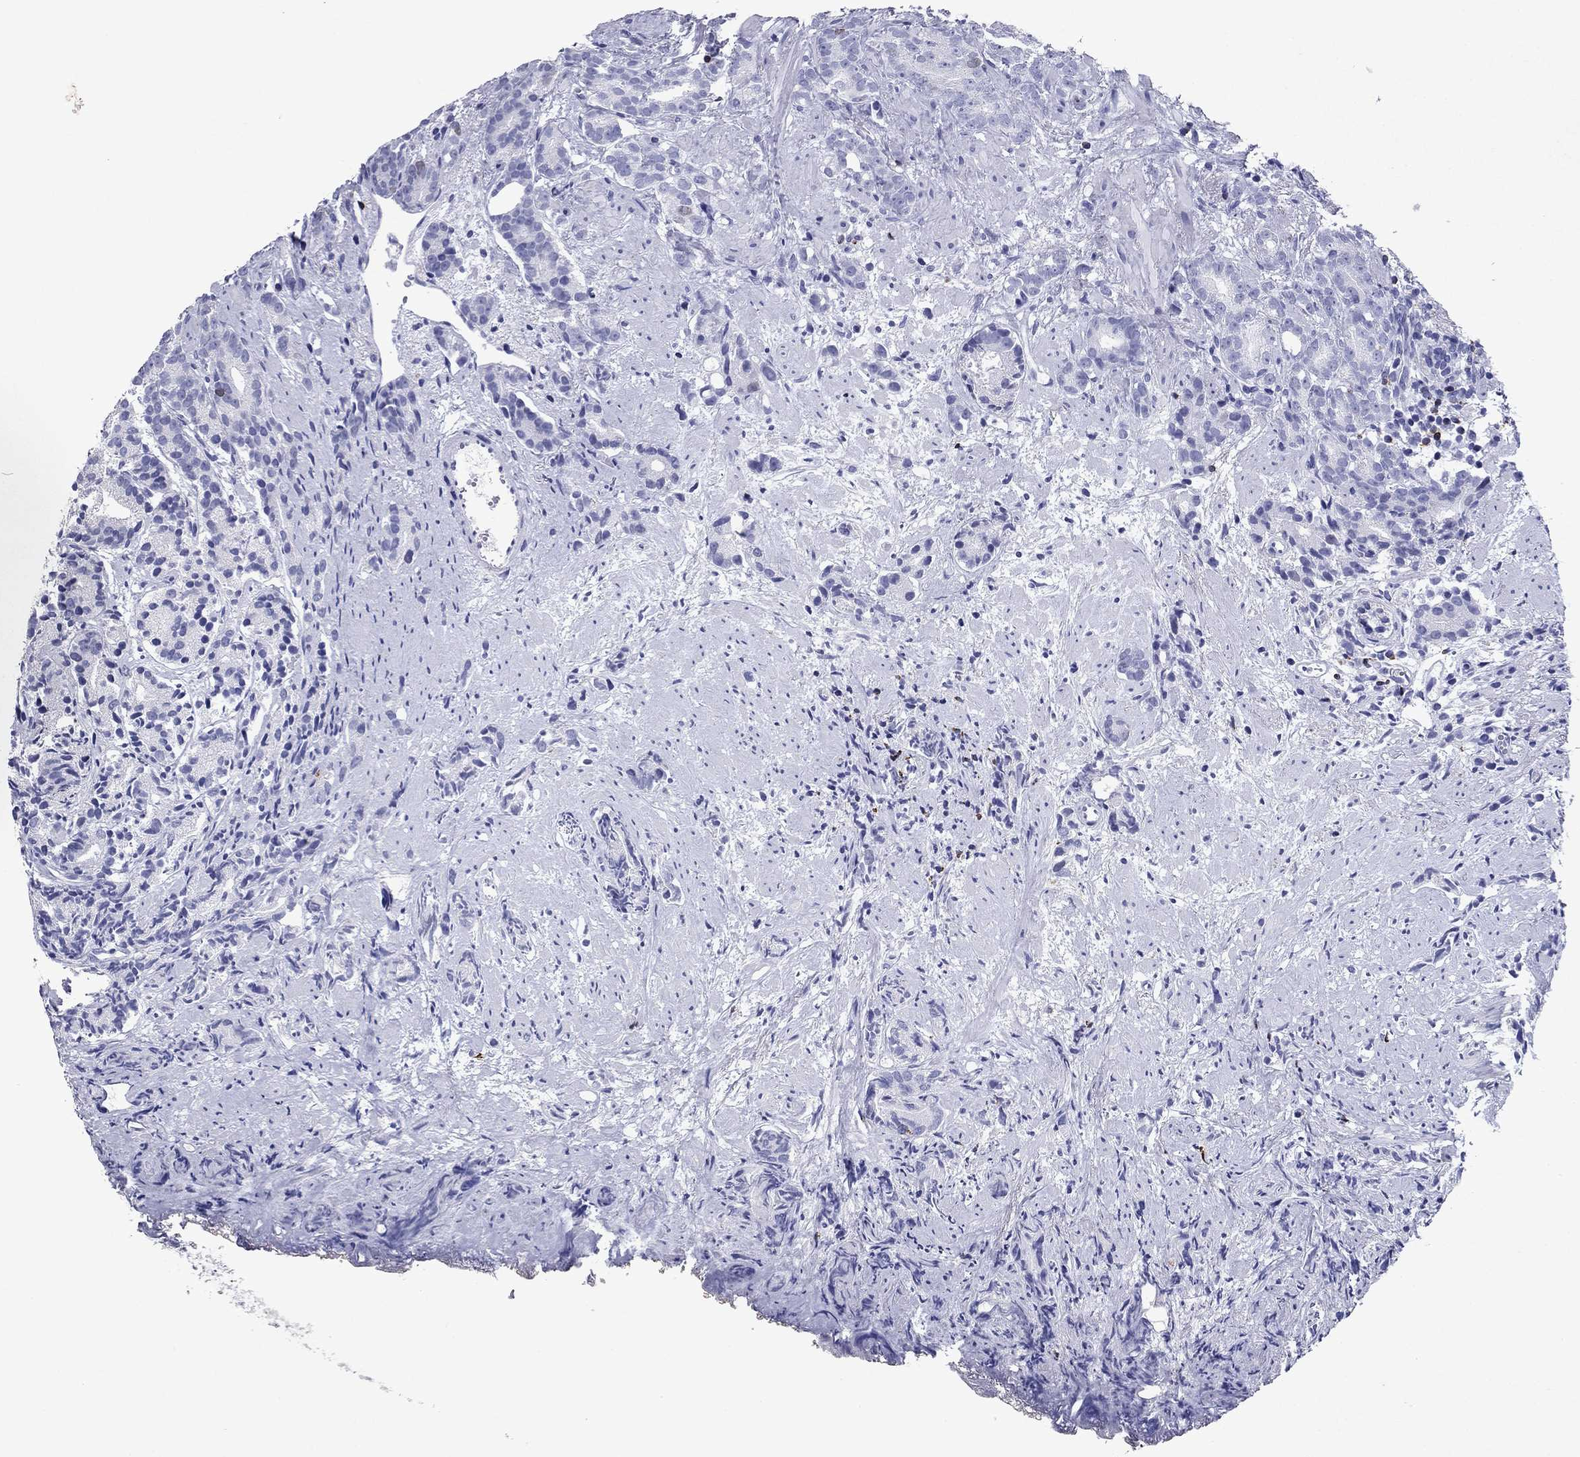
{"staining": {"intensity": "negative", "quantity": "none", "location": "none"}, "tissue": "prostate cancer", "cell_type": "Tumor cells", "image_type": "cancer", "snomed": [{"axis": "morphology", "description": "Adenocarcinoma, High grade"}, {"axis": "topography", "description": "Prostate"}], "caption": "A histopathology image of prostate cancer stained for a protein exhibits no brown staining in tumor cells.", "gene": "GZMK", "patient": {"sex": "male", "age": 90}}